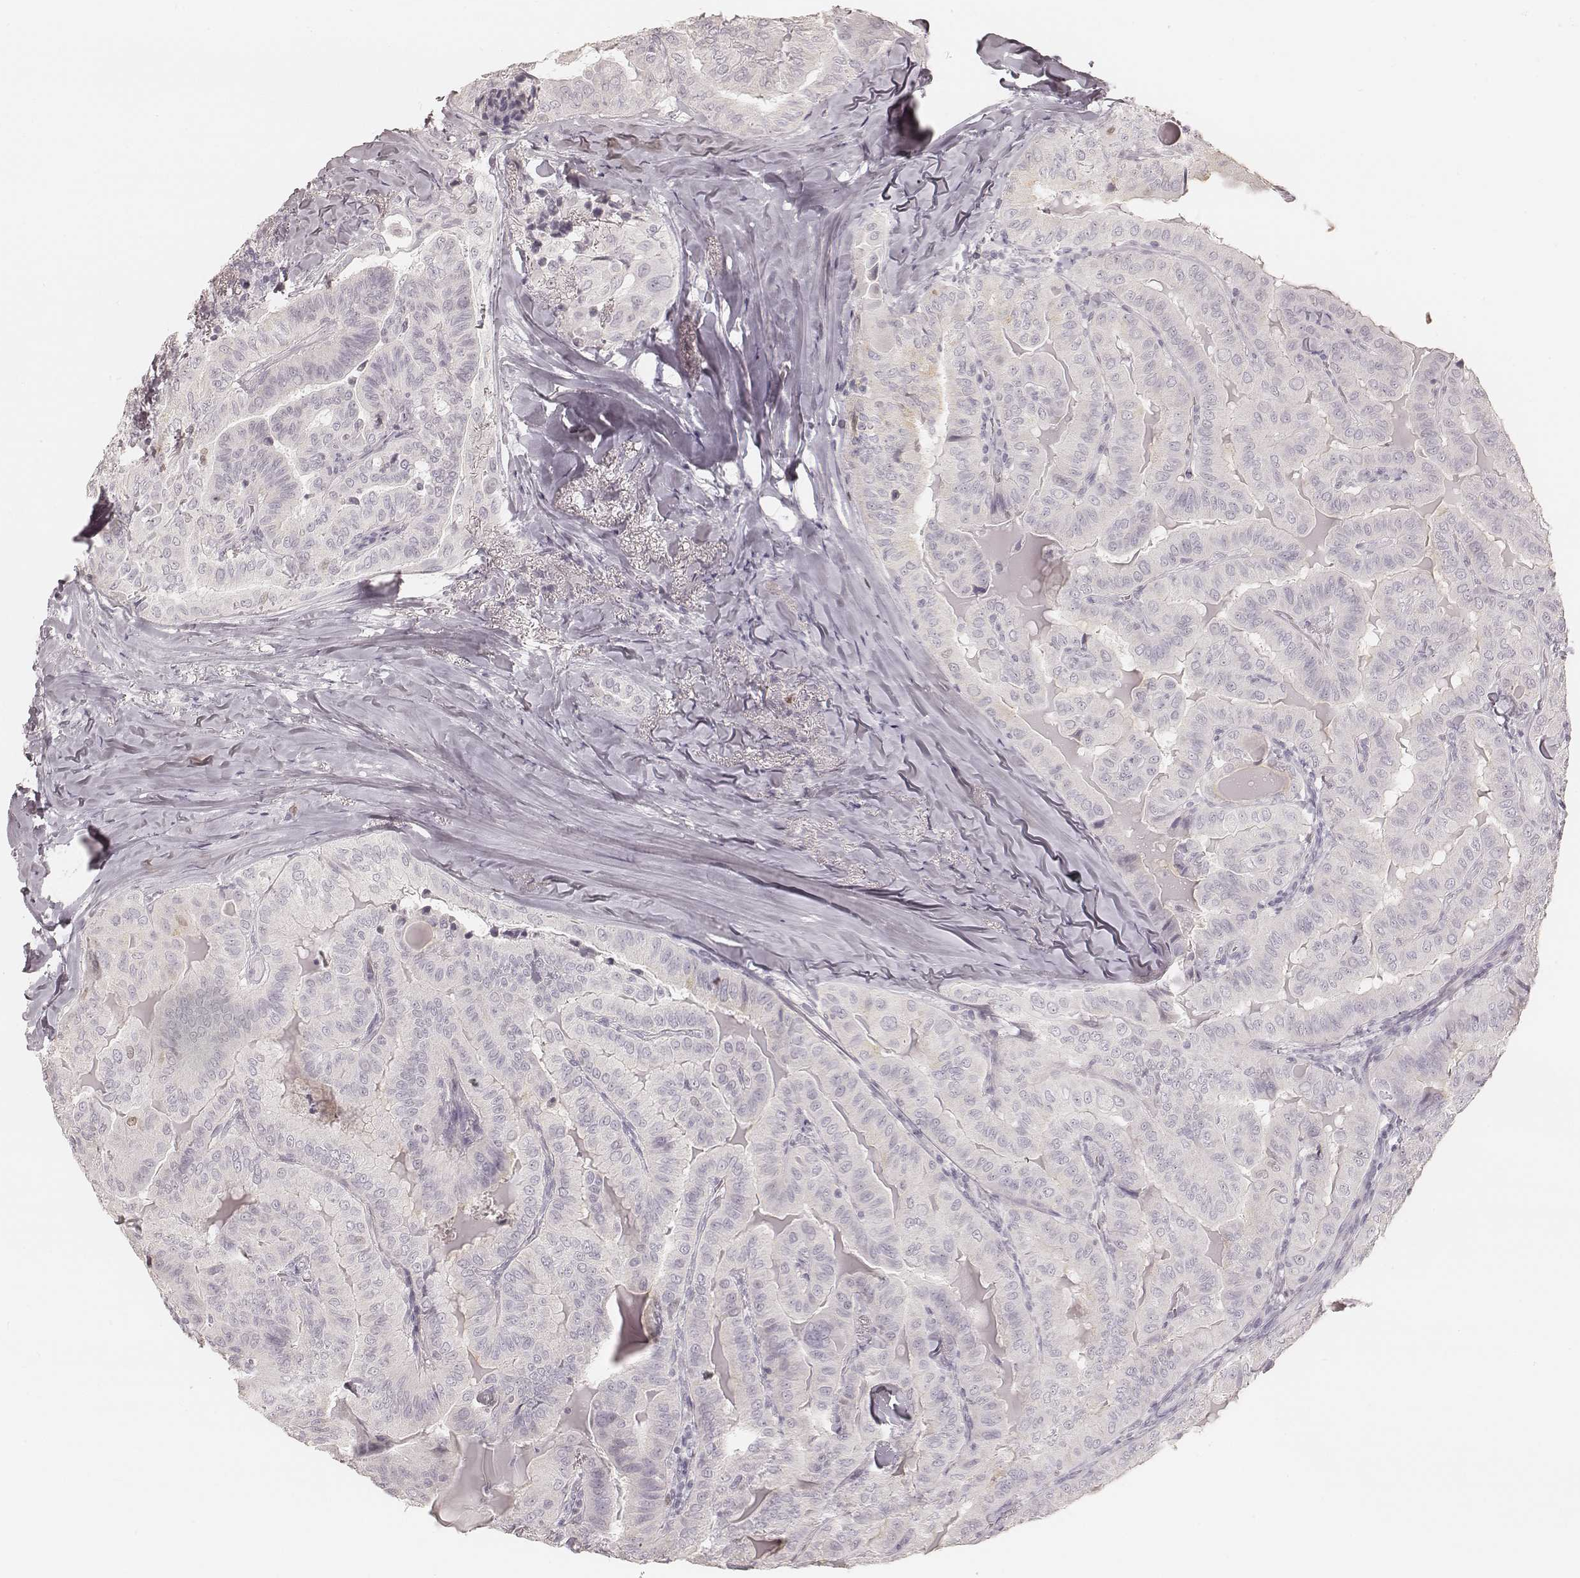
{"staining": {"intensity": "negative", "quantity": "none", "location": "none"}, "tissue": "thyroid cancer", "cell_type": "Tumor cells", "image_type": "cancer", "snomed": [{"axis": "morphology", "description": "Papillary adenocarcinoma, NOS"}, {"axis": "topography", "description": "Thyroid gland"}], "caption": "Tumor cells are negative for brown protein staining in thyroid papillary adenocarcinoma.", "gene": "TEX37", "patient": {"sex": "female", "age": 68}}